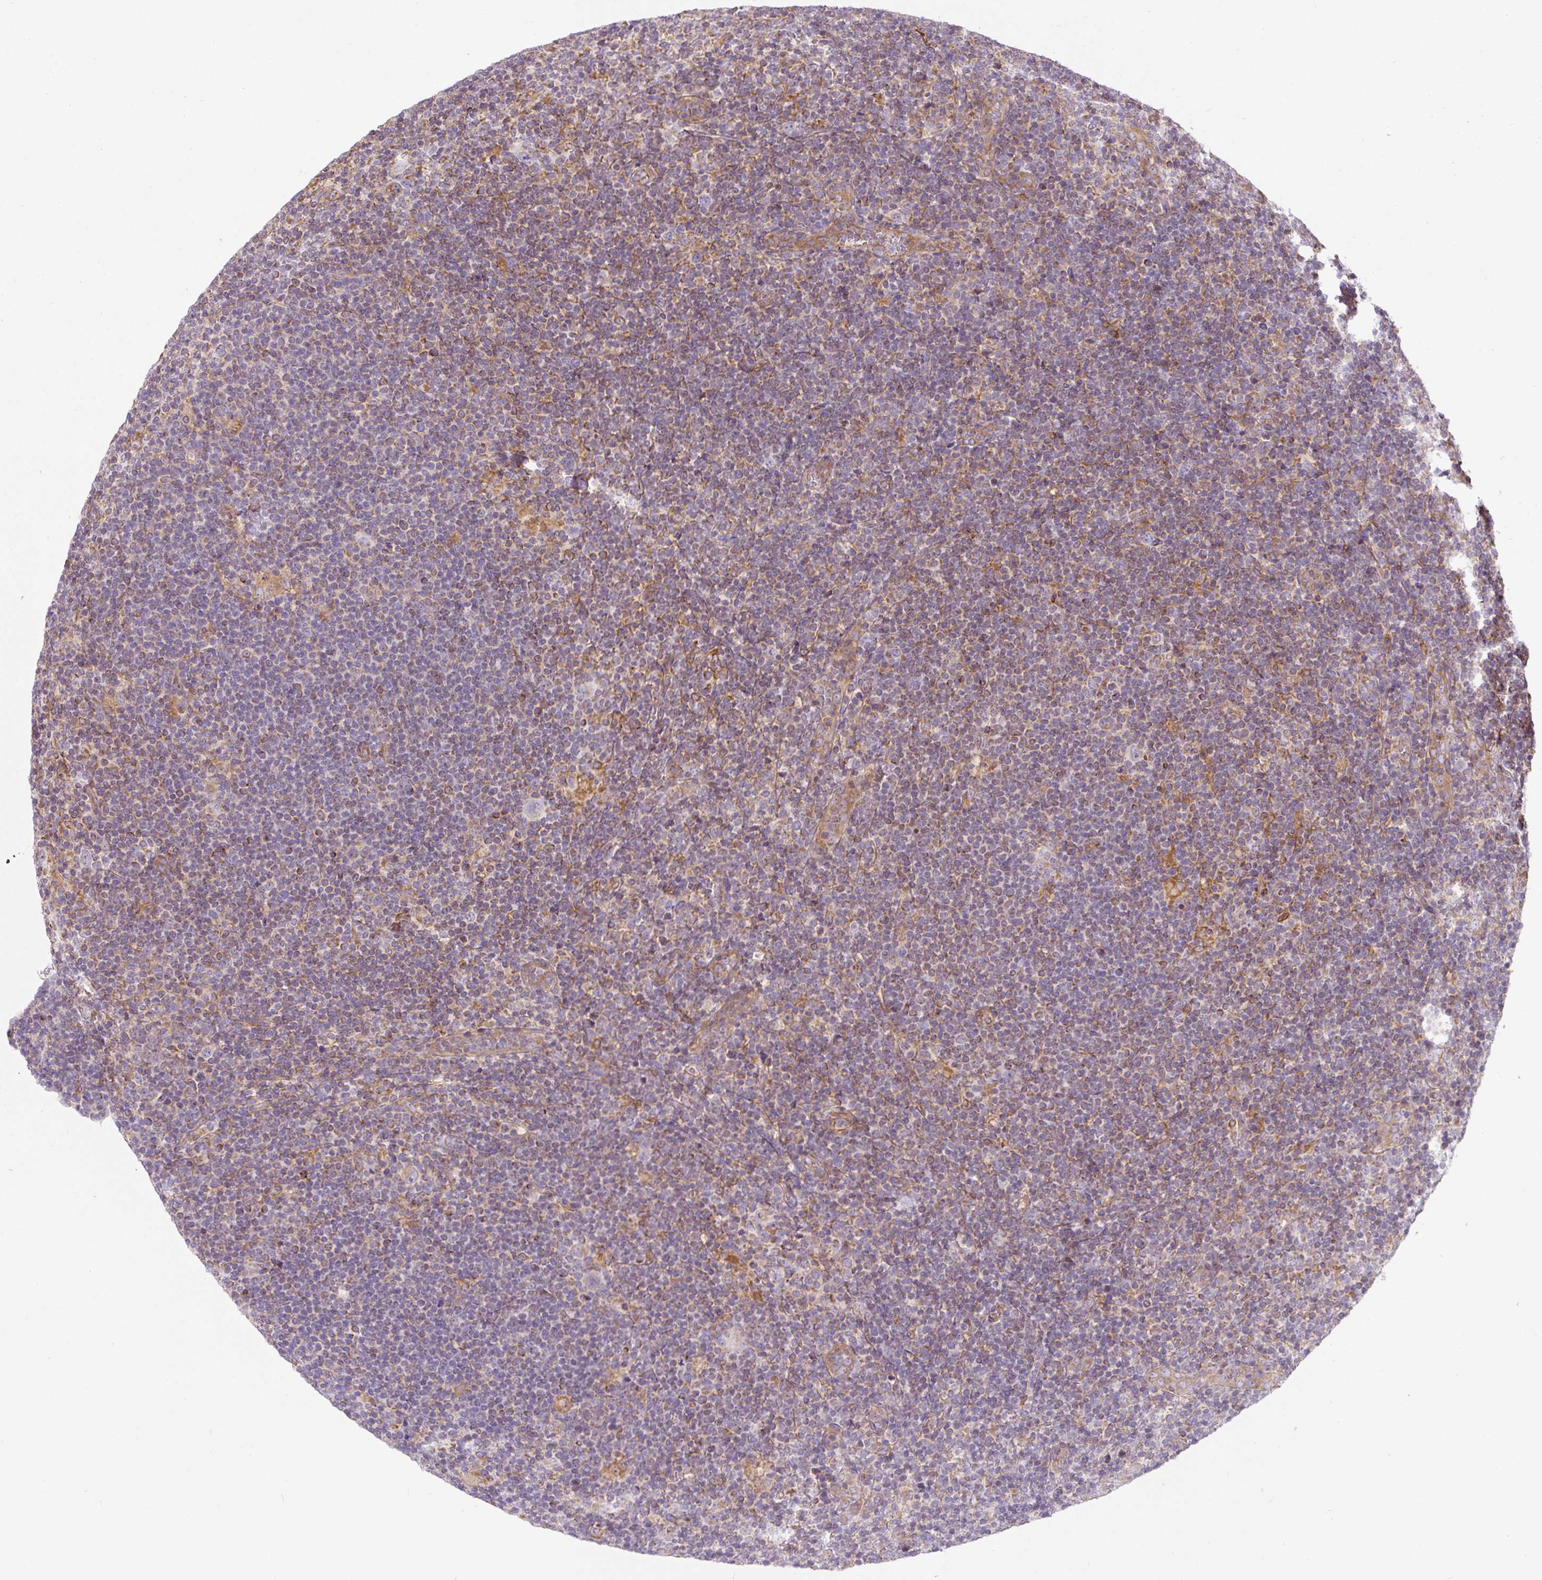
{"staining": {"intensity": "negative", "quantity": "none", "location": "none"}, "tissue": "lymphoma", "cell_type": "Tumor cells", "image_type": "cancer", "snomed": [{"axis": "morphology", "description": "Hodgkin's disease, NOS"}, {"axis": "topography", "description": "Lymph node"}], "caption": "There is no significant staining in tumor cells of Hodgkin's disease.", "gene": "ERAP2", "patient": {"sex": "female", "age": 57}}